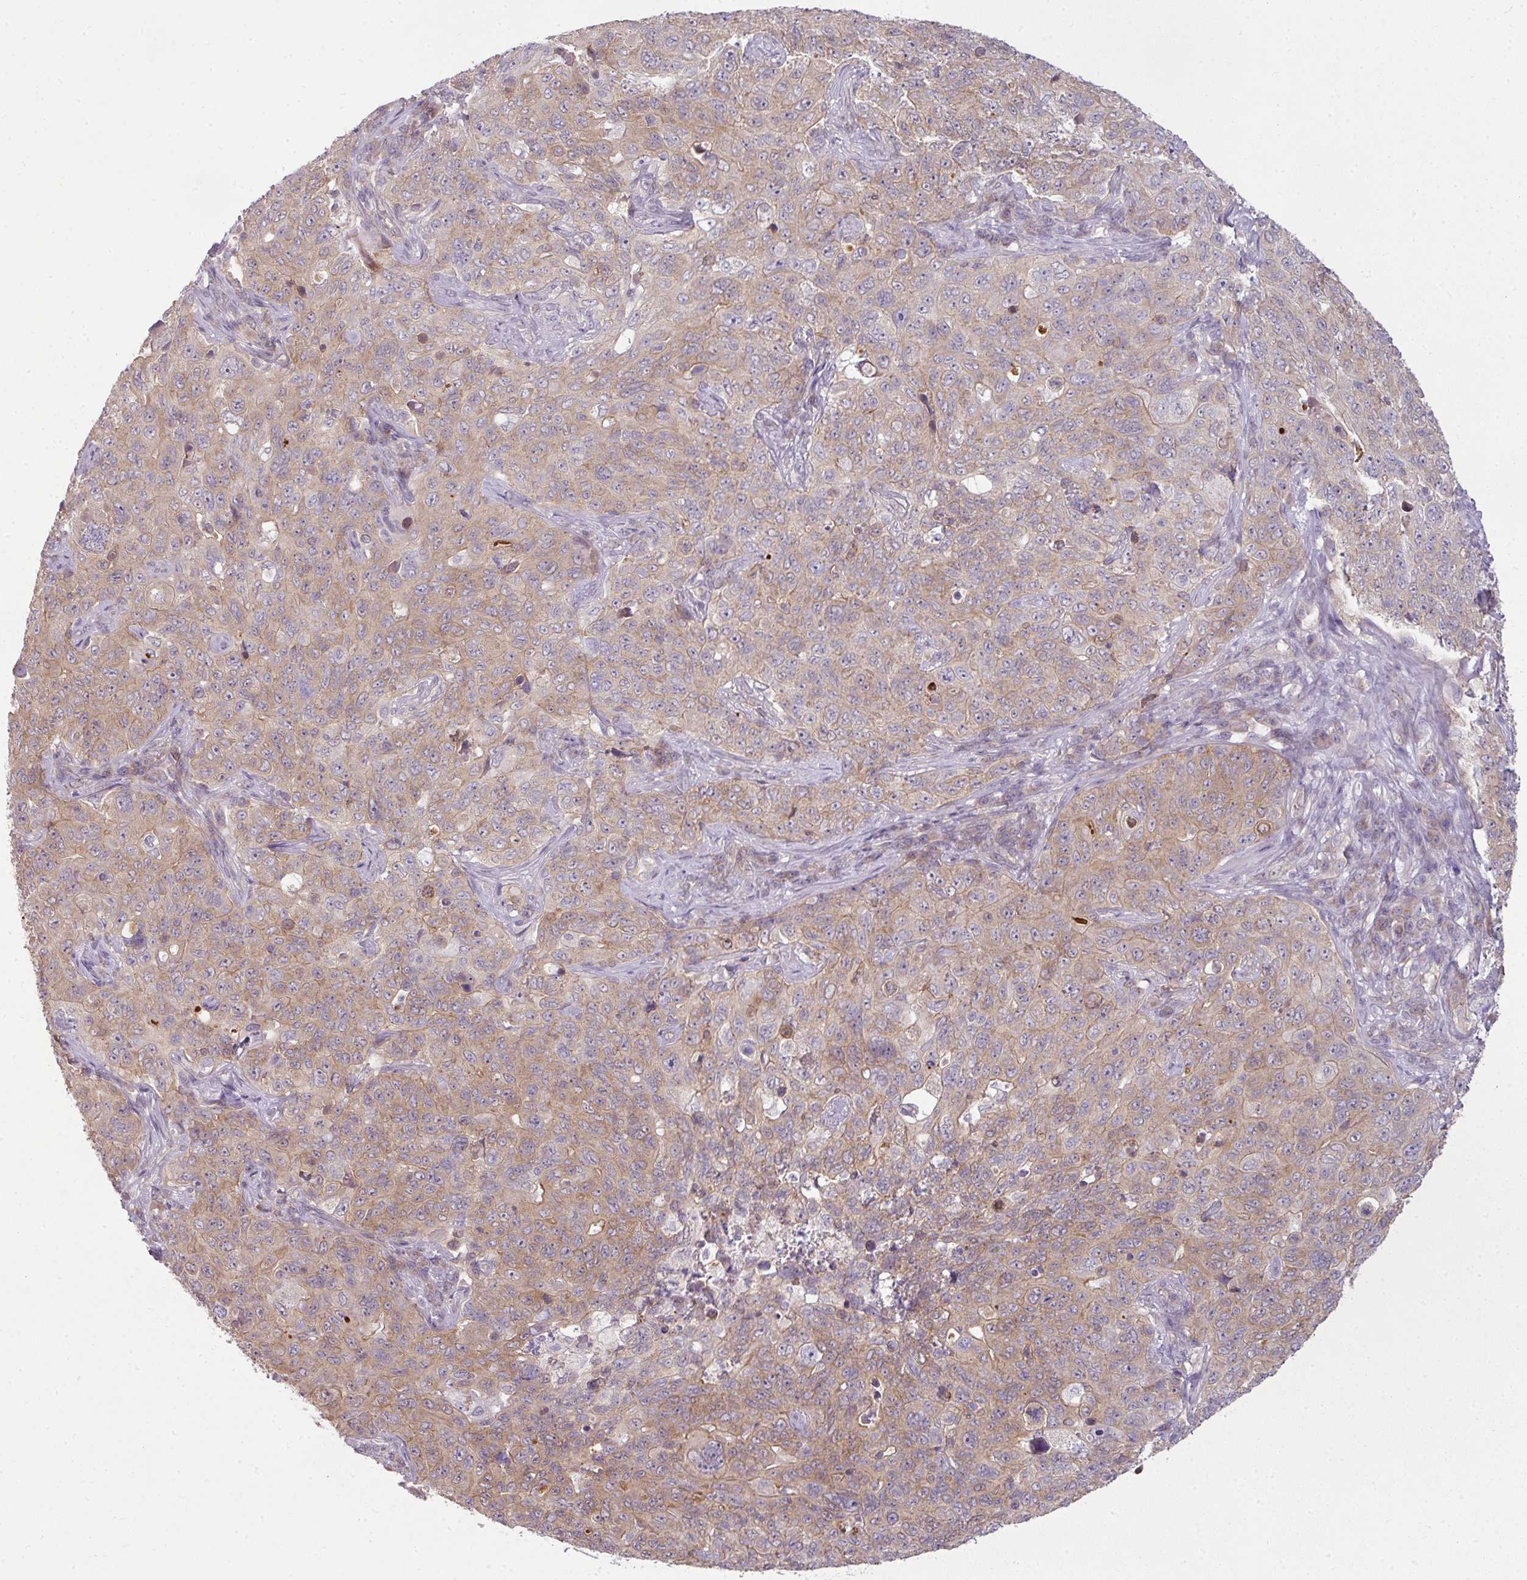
{"staining": {"intensity": "weak", "quantity": ">75%", "location": "cytoplasmic/membranous"}, "tissue": "pancreatic cancer", "cell_type": "Tumor cells", "image_type": "cancer", "snomed": [{"axis": "morphology", "description": "Adenocarcinoma, NOS"}, {"axis": "topography", "description": "Pancreas"}], "caption": "Pancreatic cancer (adenocarcinoma) stained for a protein demonstrates weak cytoplasmic/membranous positivity in tumor cells.", "gene": "DERPC", "patient": {"sex": "male", "age": 68}}